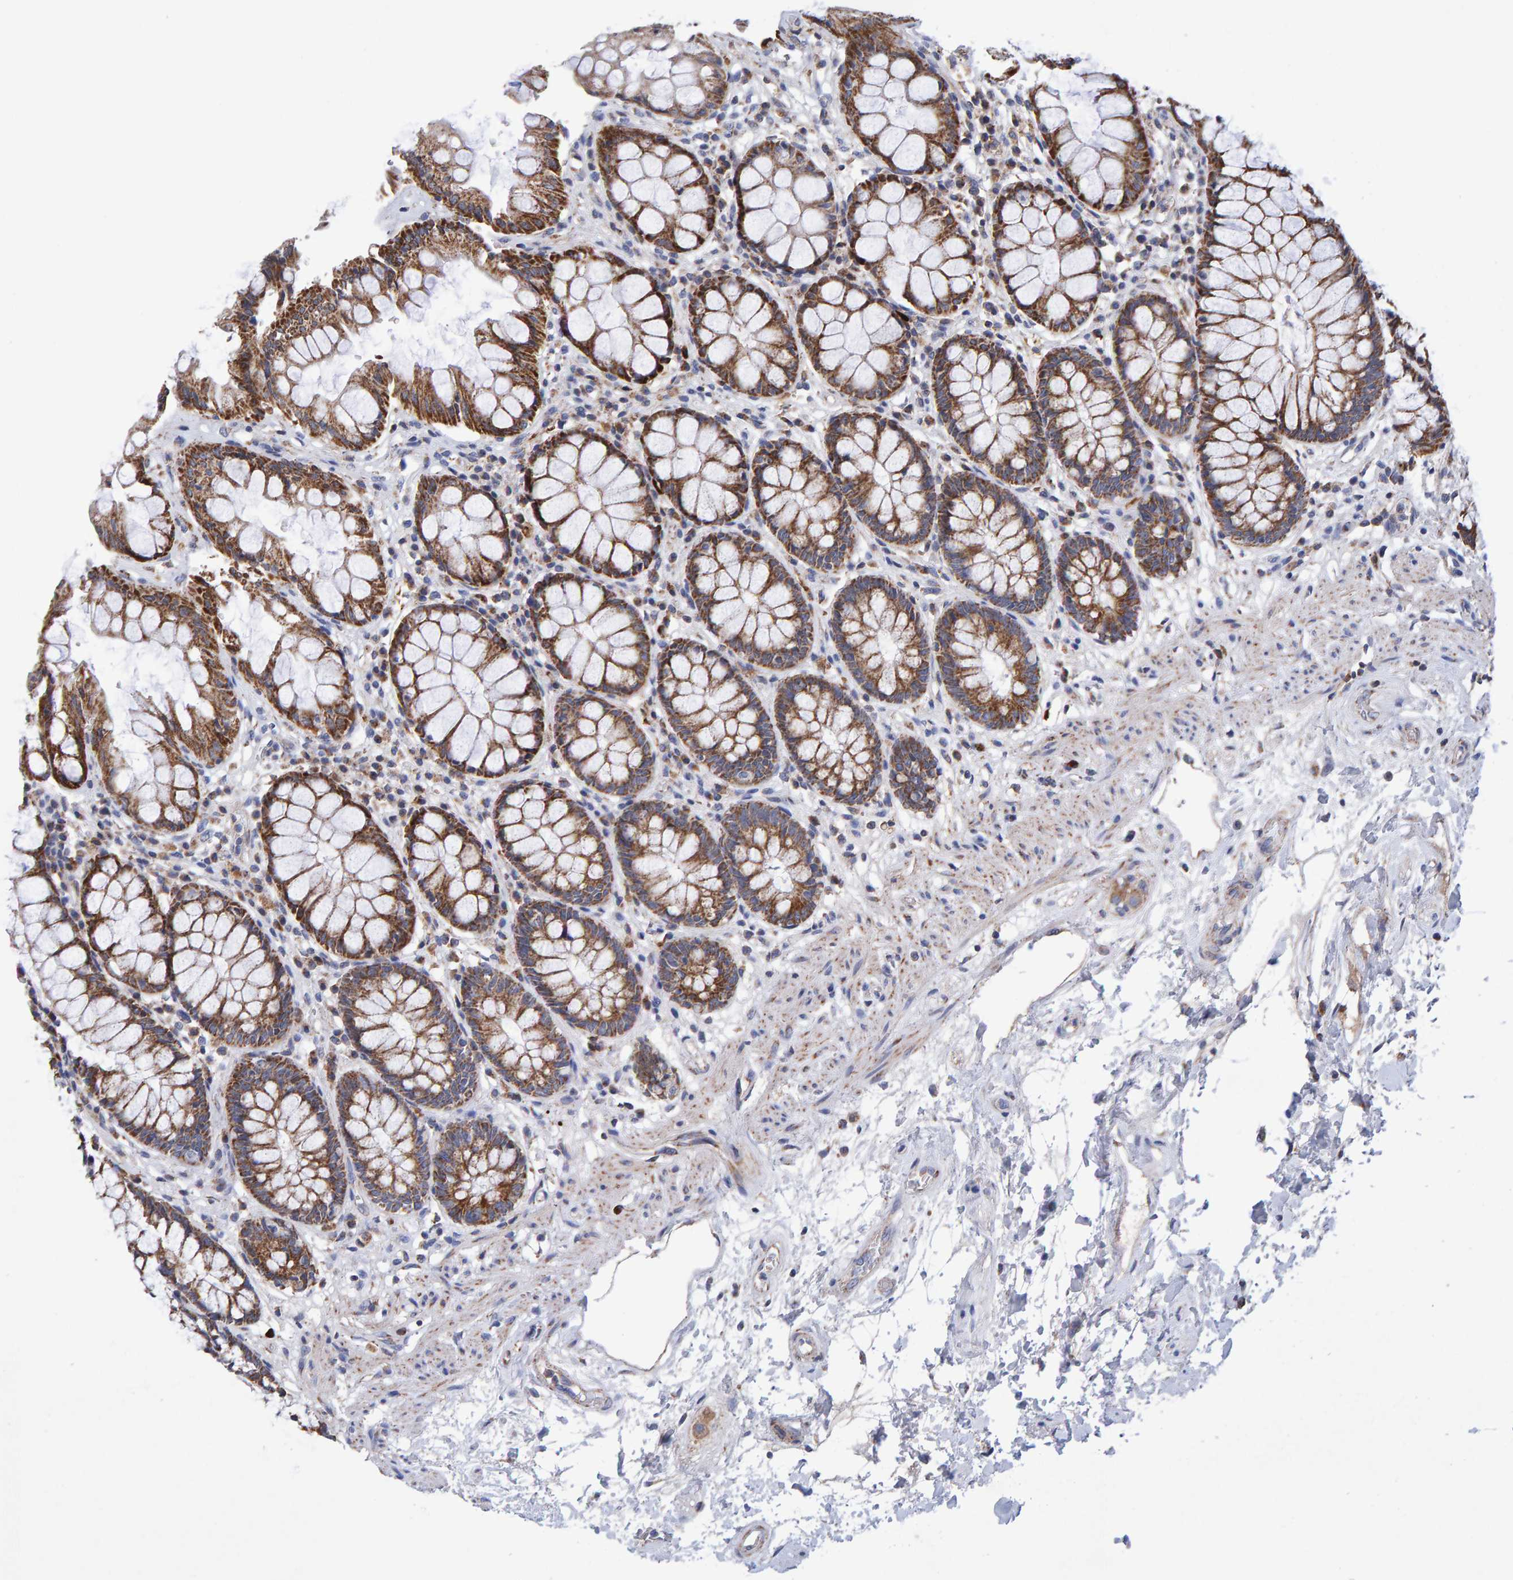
{"staining": {"intensity": "strong", "quantity": "25%-75%", "location": "cytoplasmic/membranous"}, "tissue": "rectum", "cell_type": "Glandular cells", "image_type": "normal", "snomed": [{"axis": "morphology", "description": "Normal tissue, NOS"}, {"axis": "topography", "description": "Rectum"}], "caption": "Immunohistochemical staining of normal human rectum exhibits 25%-75% levels of strong cytoplasmic/membranous protein staining in about 25%-75% of glandular cells.", "gene": "EFR3A", "patient": {"sex": "male", "age": 64}}